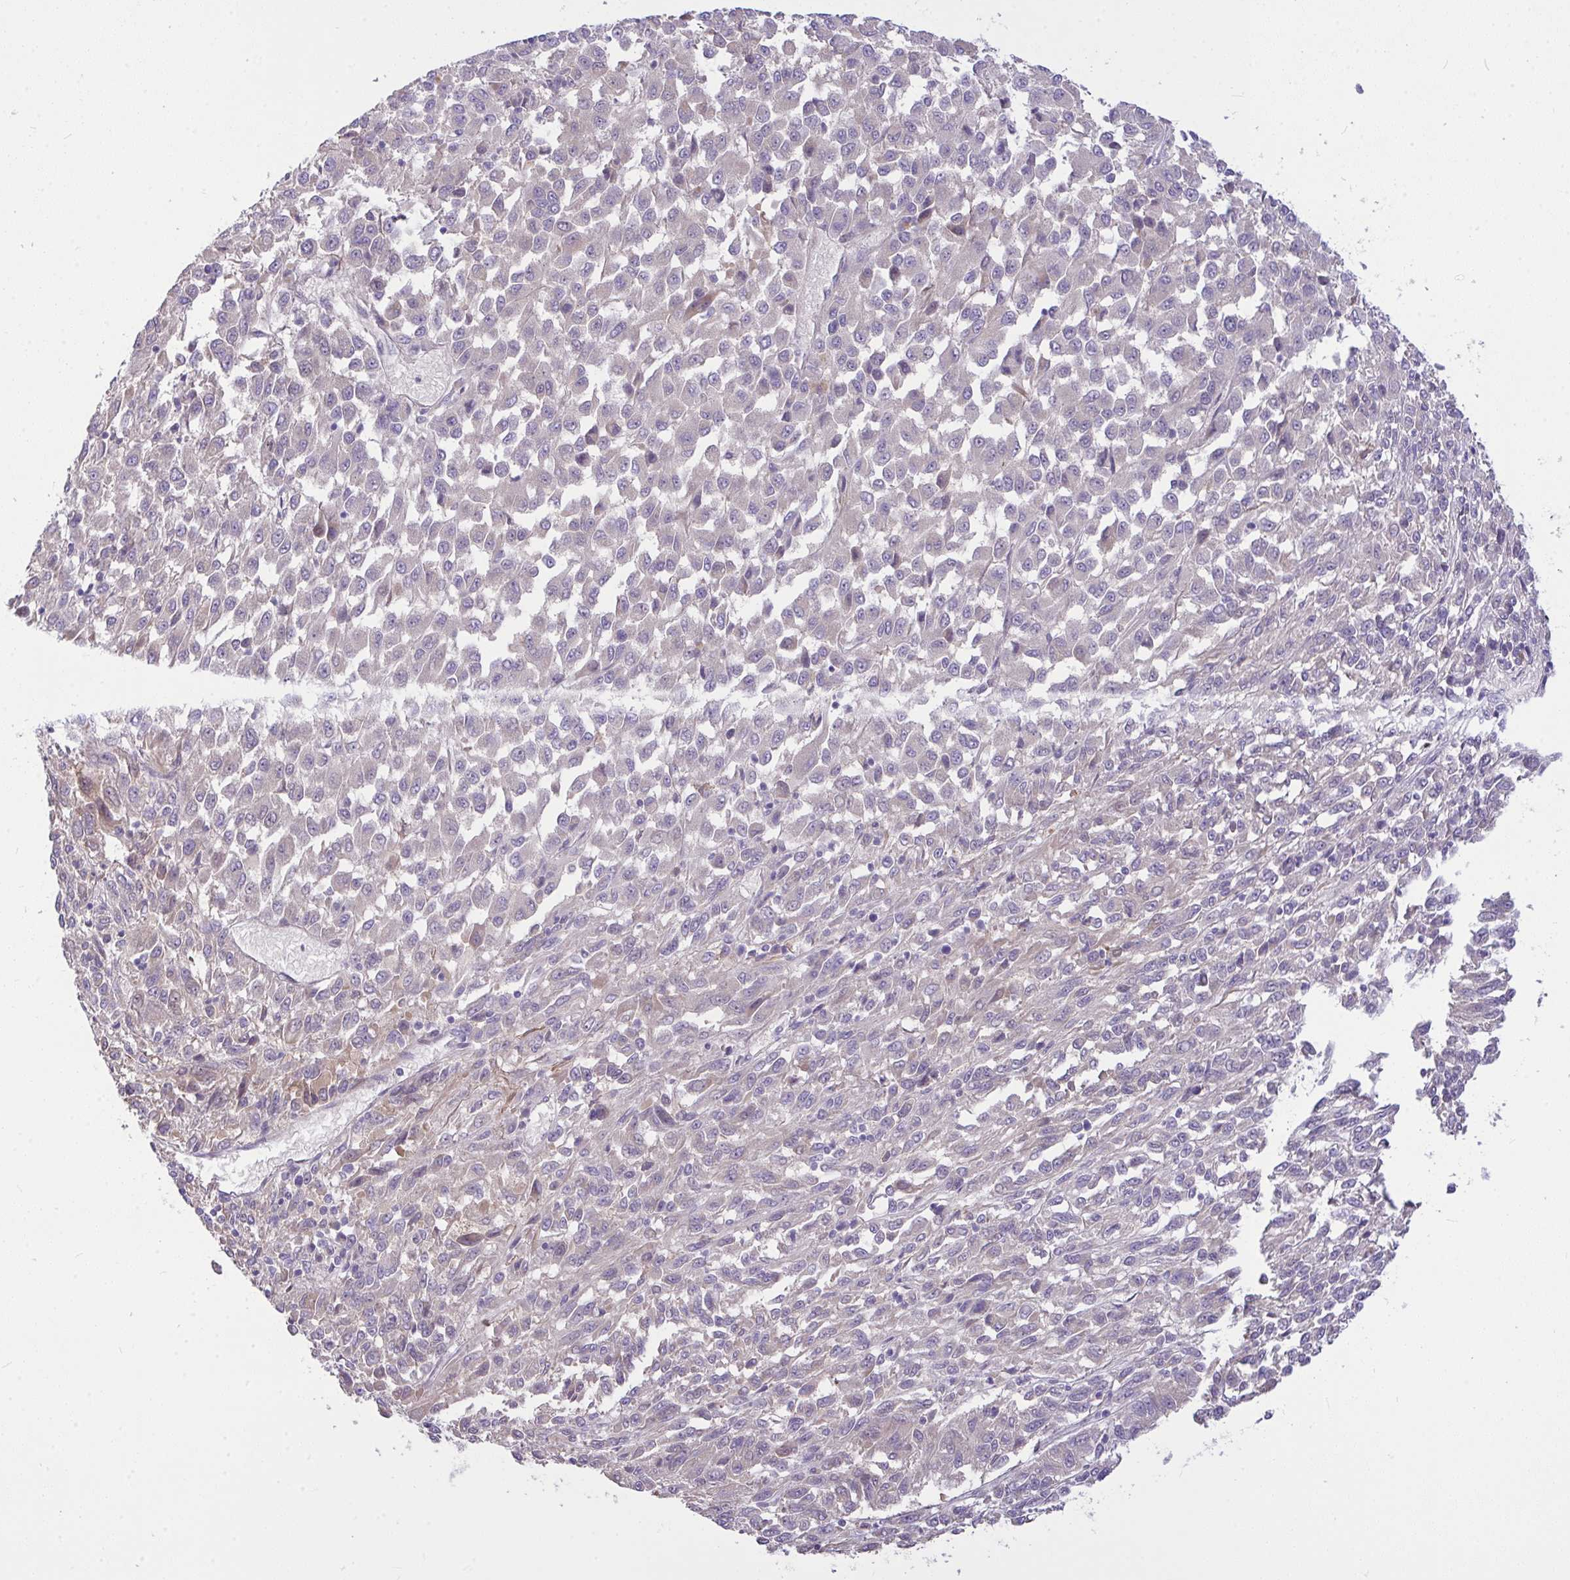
{"staining": {"intensity": "negative", "quantity": "none", "location": "none"}, "tissue": "melanoma", "cell_type": "Tumor cells", "image_type": "cancer", "snomed": [{"axis": "morphology", "description": "Malignant melanoma, Metastatic site"}, {"axis": "topography", "description": "Lung"}], "caption": "Tumor cells are negative for brown protein staining in malignant melanoma (metastatic site).", "gene": "MOCS1", "patient": {"sex": "male", "age": 64}}